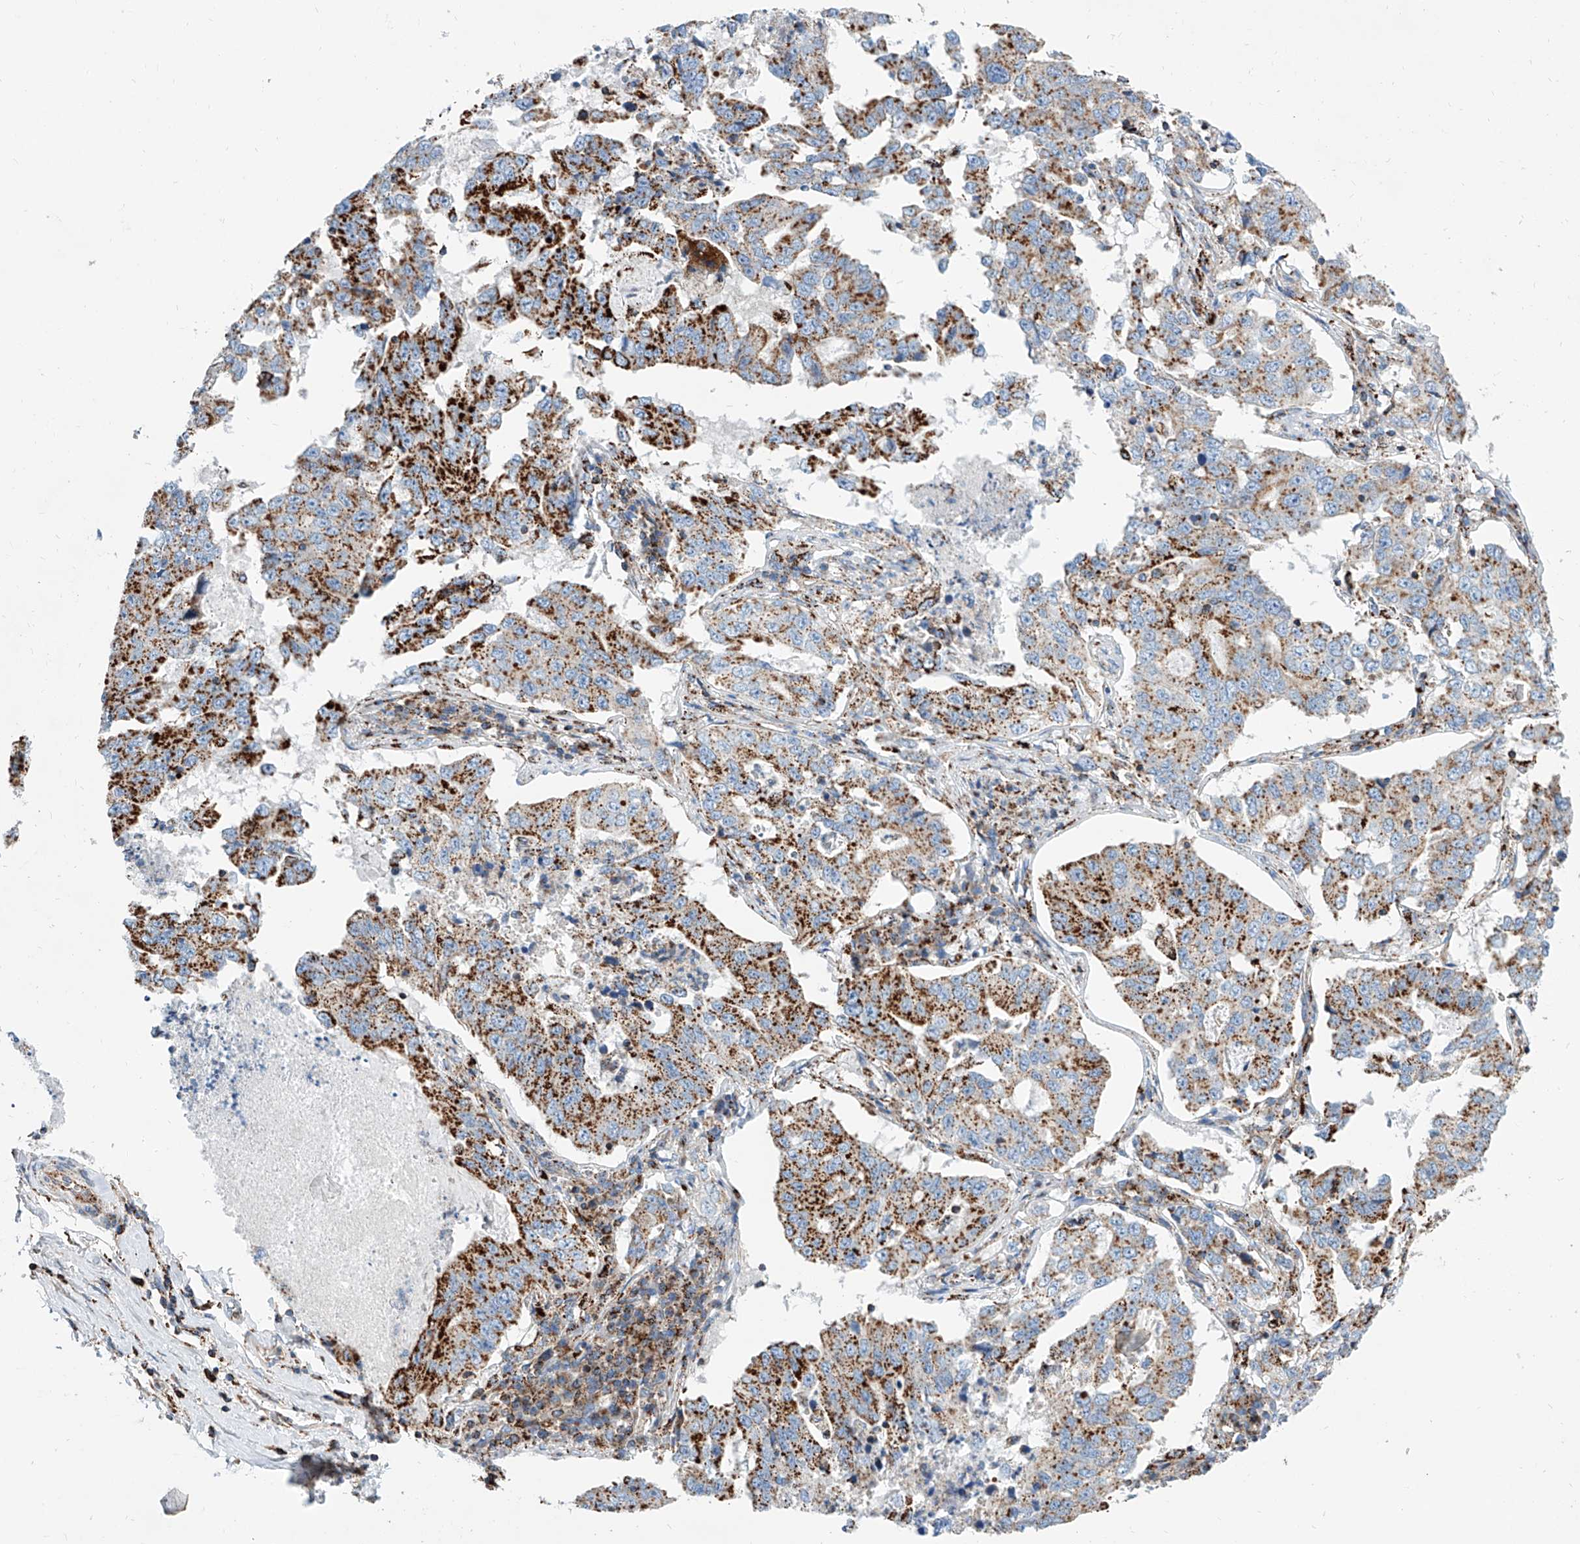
{"staining": {"intensity": "strong", "quantity": ">75%", "location": "cytoplasmic/membranous"}, "tissue": "lung cancer", "cell_type": "Tumor cells", "image_type": "cancer", "snomed": [{"axis": "morphology", "description": "Adenocarcinoma, NOS"}, {"axis": "topography", "description": "Lung"}], "caption": "A brown stain shows strong cytoplasmic/membranous expression of a protein in lung cancer (adenocarcinoma) tumor cells.", "gene": "CPNE5", "patient": {"sex": "female", "age": 51}}